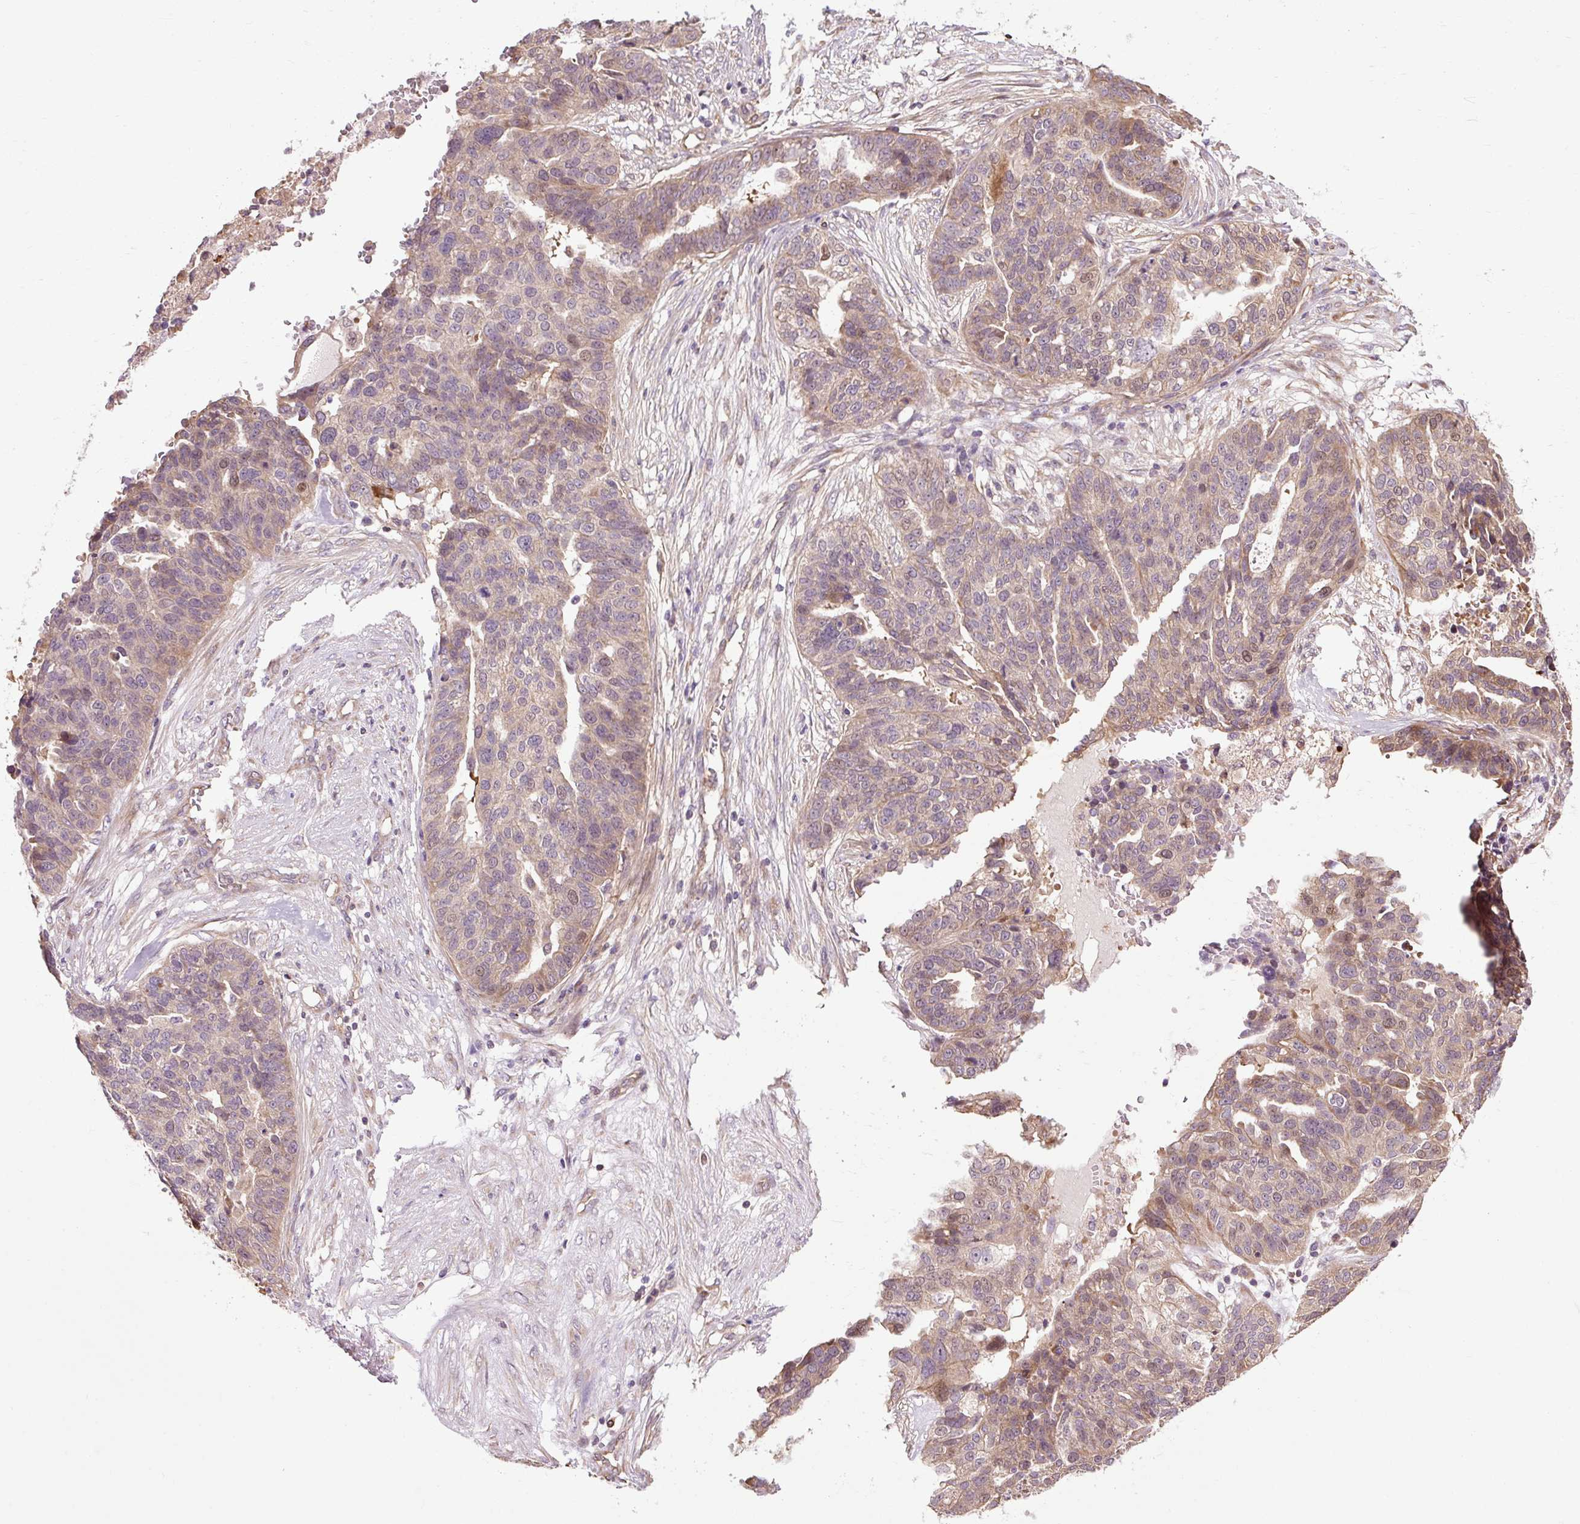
{"staining": {"intensity": "weak", "quantity": "25%-75%", "location": "cytoplasmic/membranous"}, "tissue": "ovarian cancer", "cell_type": "Tumor cells", "image_type": "cancer", "snomed": [{"axis": "morphology", "description": "Cystadenocarcinoma, serous, NOS"}, {"axis": "topography", "description": "Ovary"}], "caption": "Human serous cystadenocarcinoma (ovarian) stained with a protein marker reveals weak staining in tumor cells.", "gene": "FLRT1", "patient": {"sex": "female", "age": 59}}